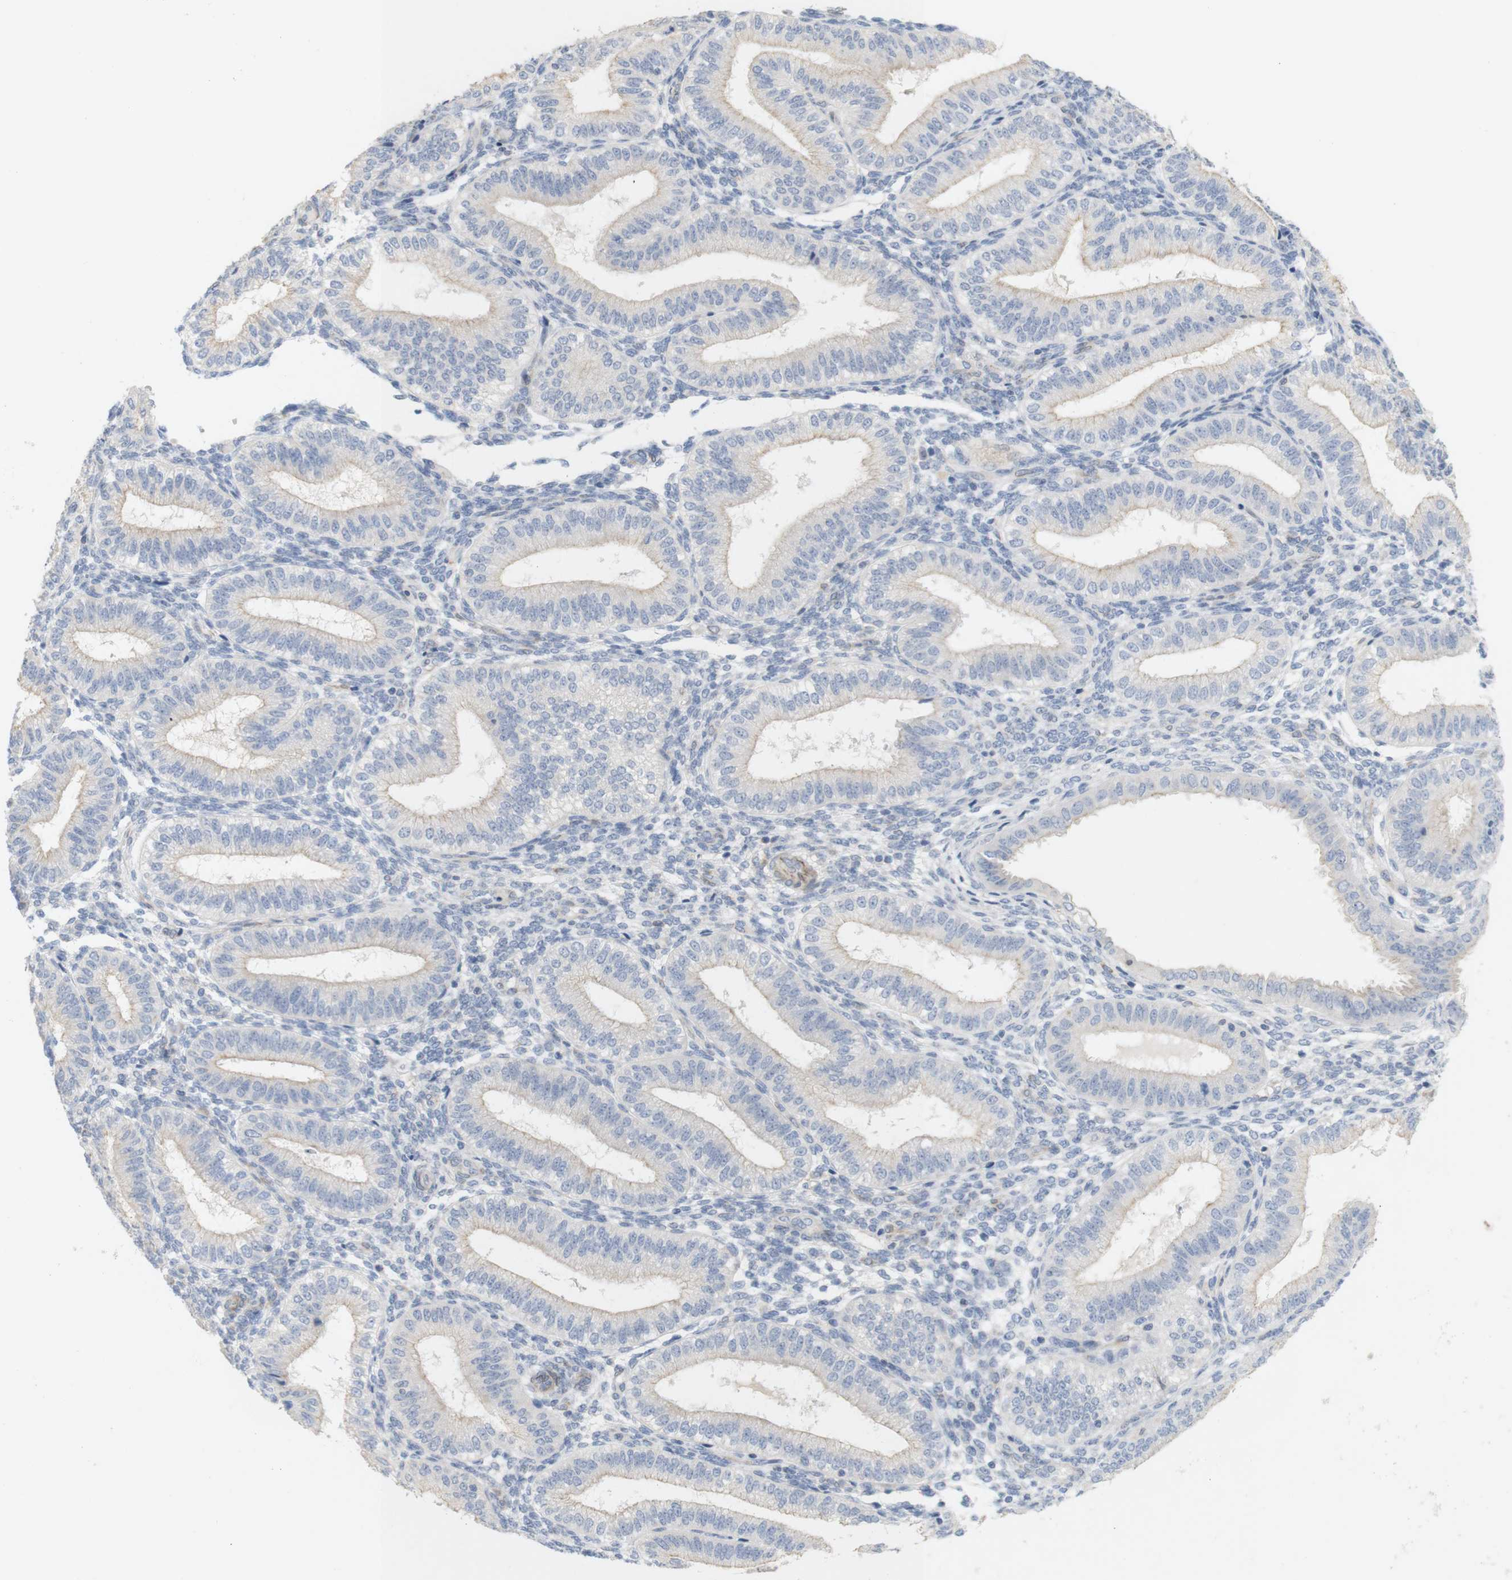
{"staining": {"intensity": "moderate", "quantity": "<25%", "location": "cytoplasmic/membranous"}, "tissue": "endometrium", "cell_type": "Cells in endometrial stroma", "image_type": "normal", "snomed": [{"axis": "morphology", "description": "Normal tissue, NOS"}, {"axis": "topography", "description": "Endometrium"}], "caption": "The image demonstrates immunohistochemical staining of benign endometrium. There is moderate cytoplasmic/membranous positivity is appreciated in about <25% of cells in endometrial stroma.", "gene": "ITPR1", "patient": {"sex": "female", "age": 39}}